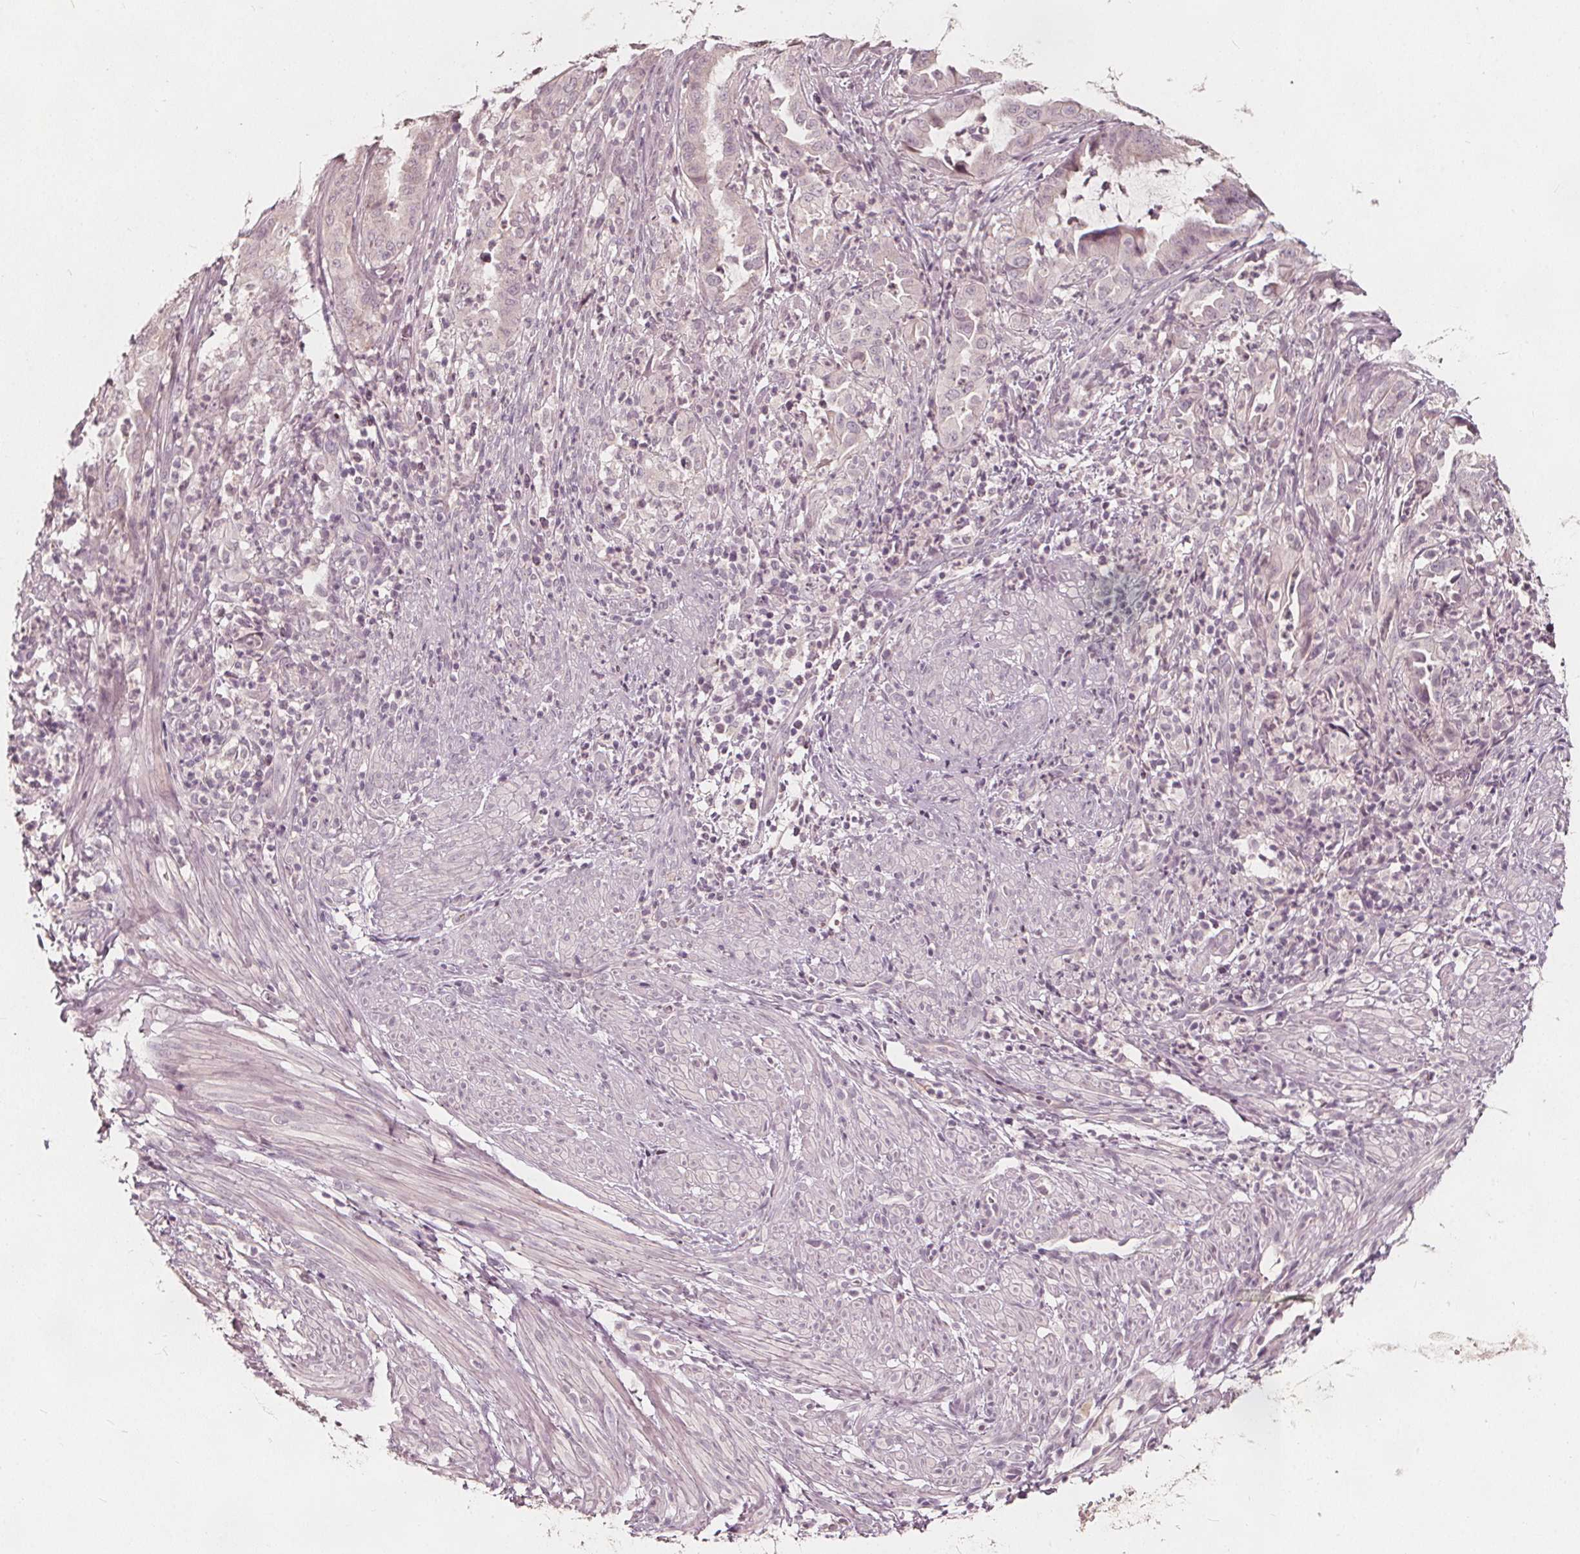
{"staining": {"intensity": "weak", "quantity": "<25%", "location": "cytoplasmic/membranous"}, "tissue": "endometrial cancer", "cell_type": "Tumor cells", "image_type": "cancer", "snomed": [{"axis": "morphology", "description": "Adenocarcinoma, NOS"}, {"axis": "topography", "description": "Endometrium"}], "caption": "IHC histopathology image of neoplastic tissue: human endometrial cancer (adenocarcinoma) stained with DAB (3,3'-diaminobenzidine) reveals no significant protein expression in tumor cells.", "gene": "NPC1L1", "patient": {"sex": "female", "age": 51}}